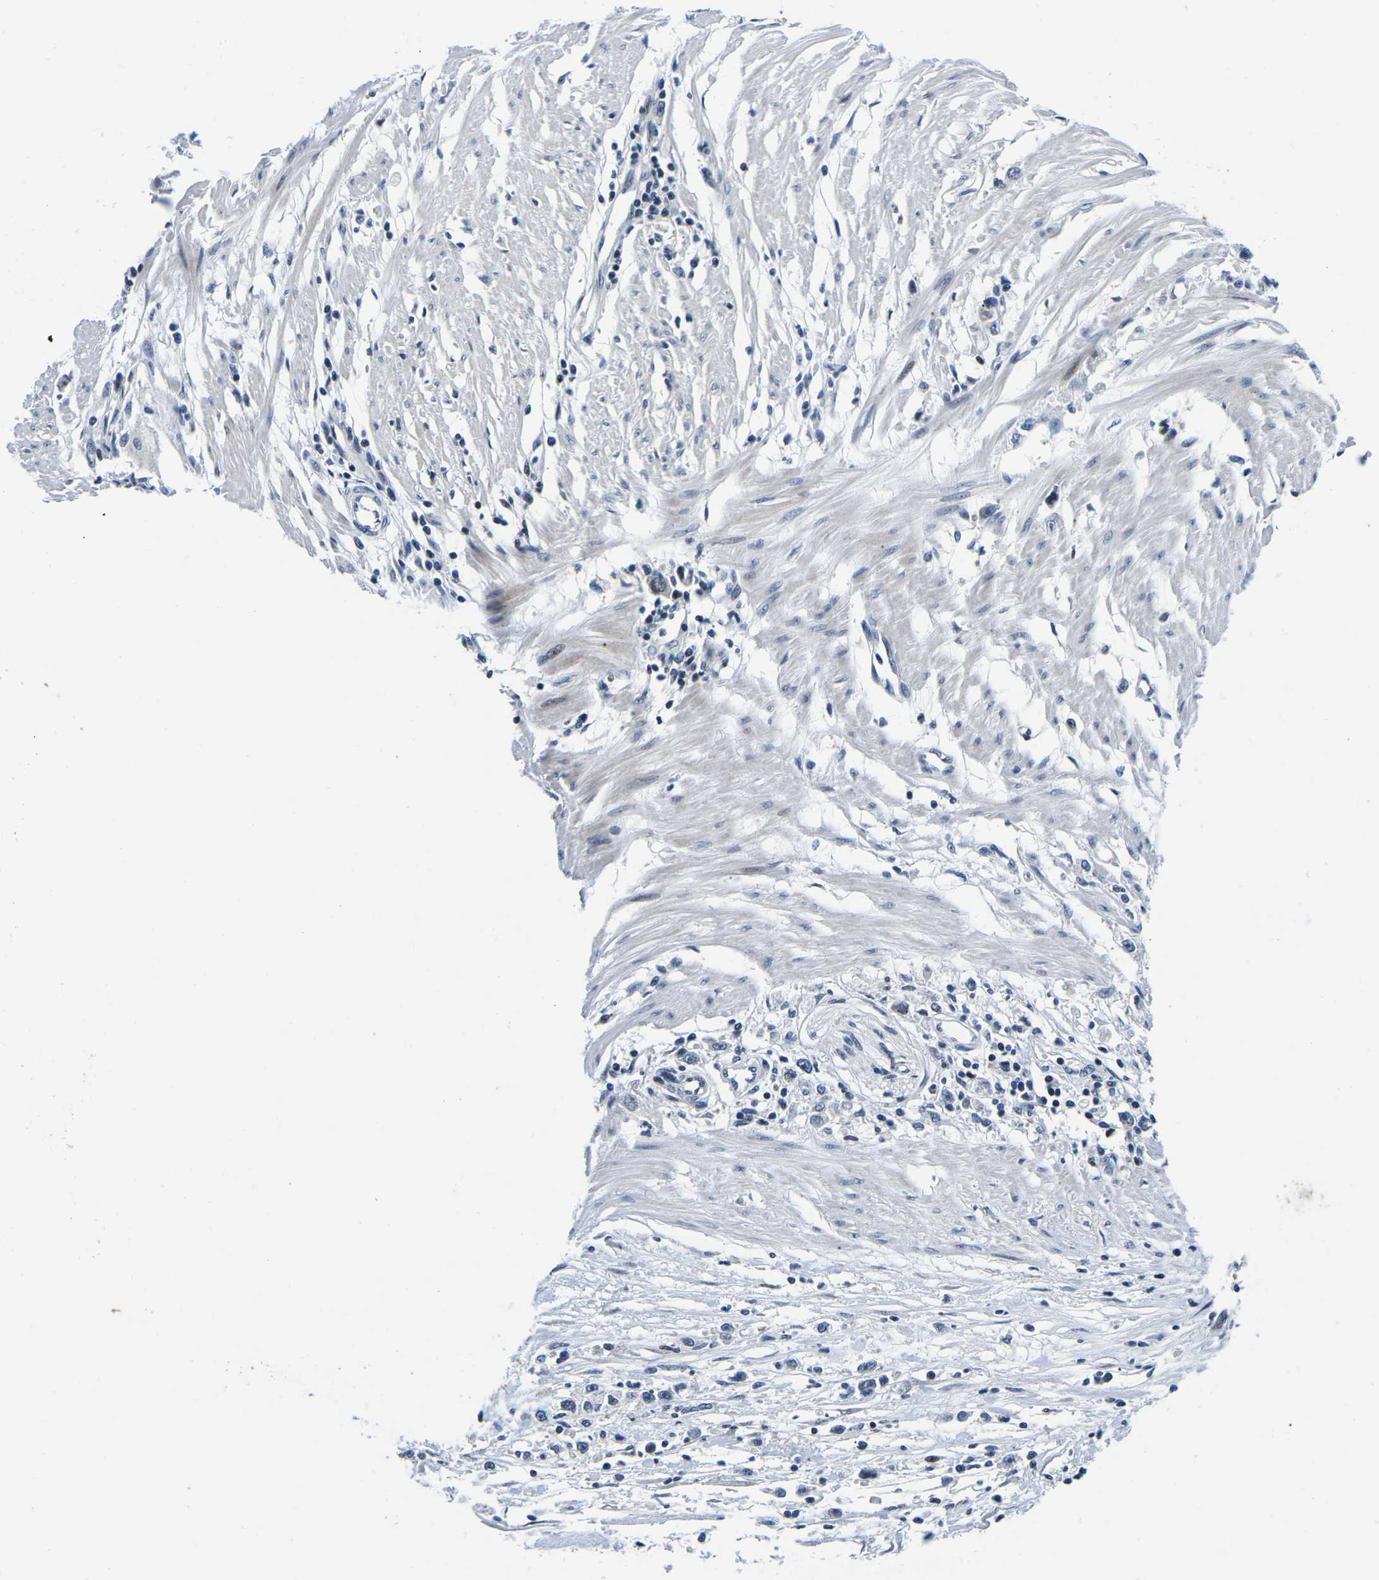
{"staining": {"intensity": "negative", "quantity": "none", "location": "none"}, "tissue": "stomach cancer", "cell_type": "Tumor cells", "image_type": "cancer", "snomed": [{"axis": "morphology", "description": "Adenocarcinoma, NOS"}, {"axis": "topography", "description": "Stomach"}], "caption": "A high-resolution photomicrograph shows immunohistochemistry (IHC) staining of stomach cancer, which exhibits no significant staining in tumor cells.", "gene": "CDC73", "patient": {"sex": "female", "age": 59}}